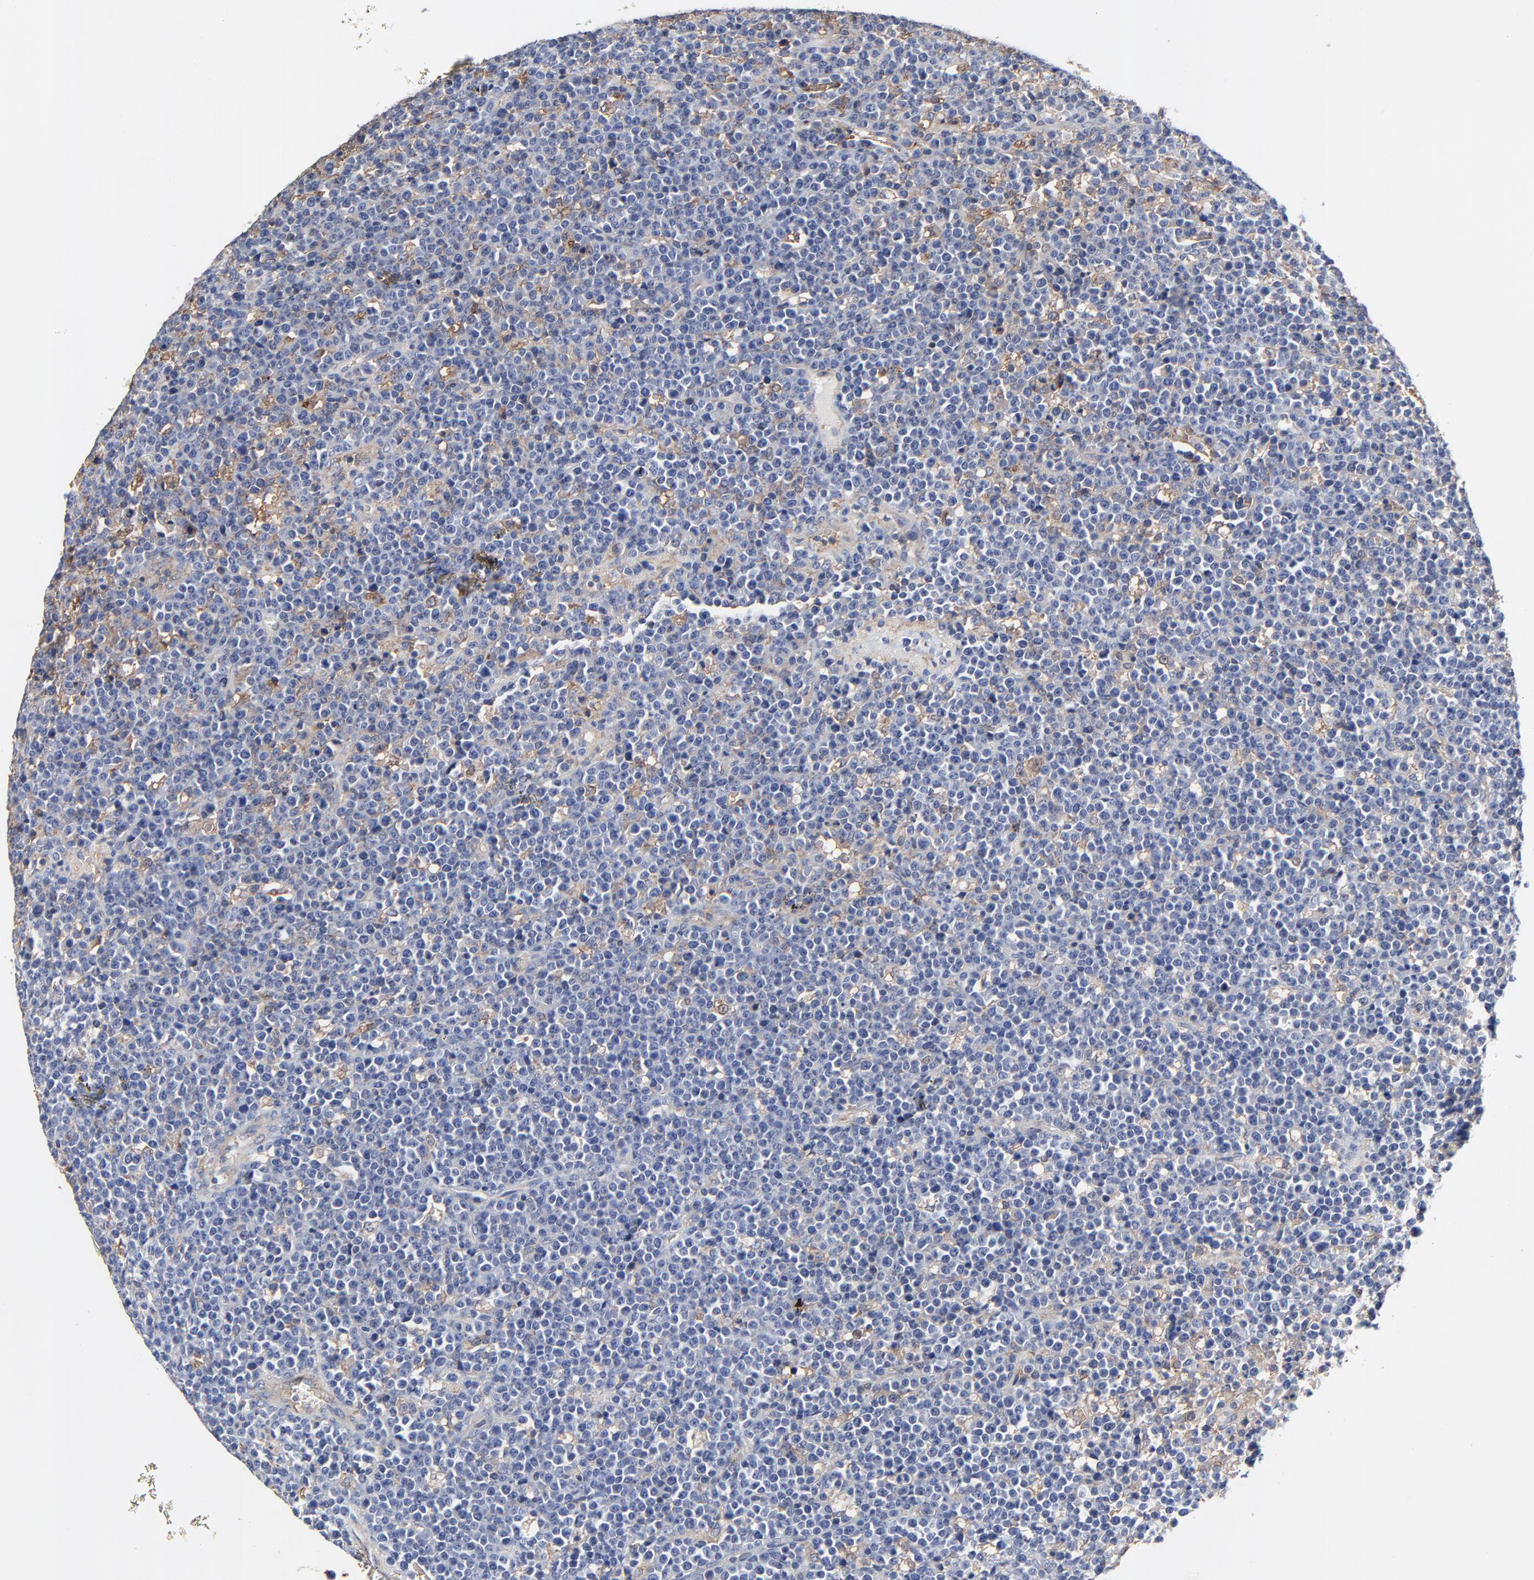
{"staining": {"intensity": "weak", "quantity": "<25%", "location": "cytoplasmic/membranous"}, "tissue": "lymphoma", "cell_type": "Tumor cells", "image_type": "cancer", "snomed": [{"axis": "morphology", "description": "Malignant lymphoma, non-Hodgkin's type, High grade"}, {"axis": "topography", "description": "Ovary"}], "caption": "Tumor cells are negative for brown protein staining in lymphoma.", "gene": "NXF3", "patient": {"sex": "female", "age": 56}}